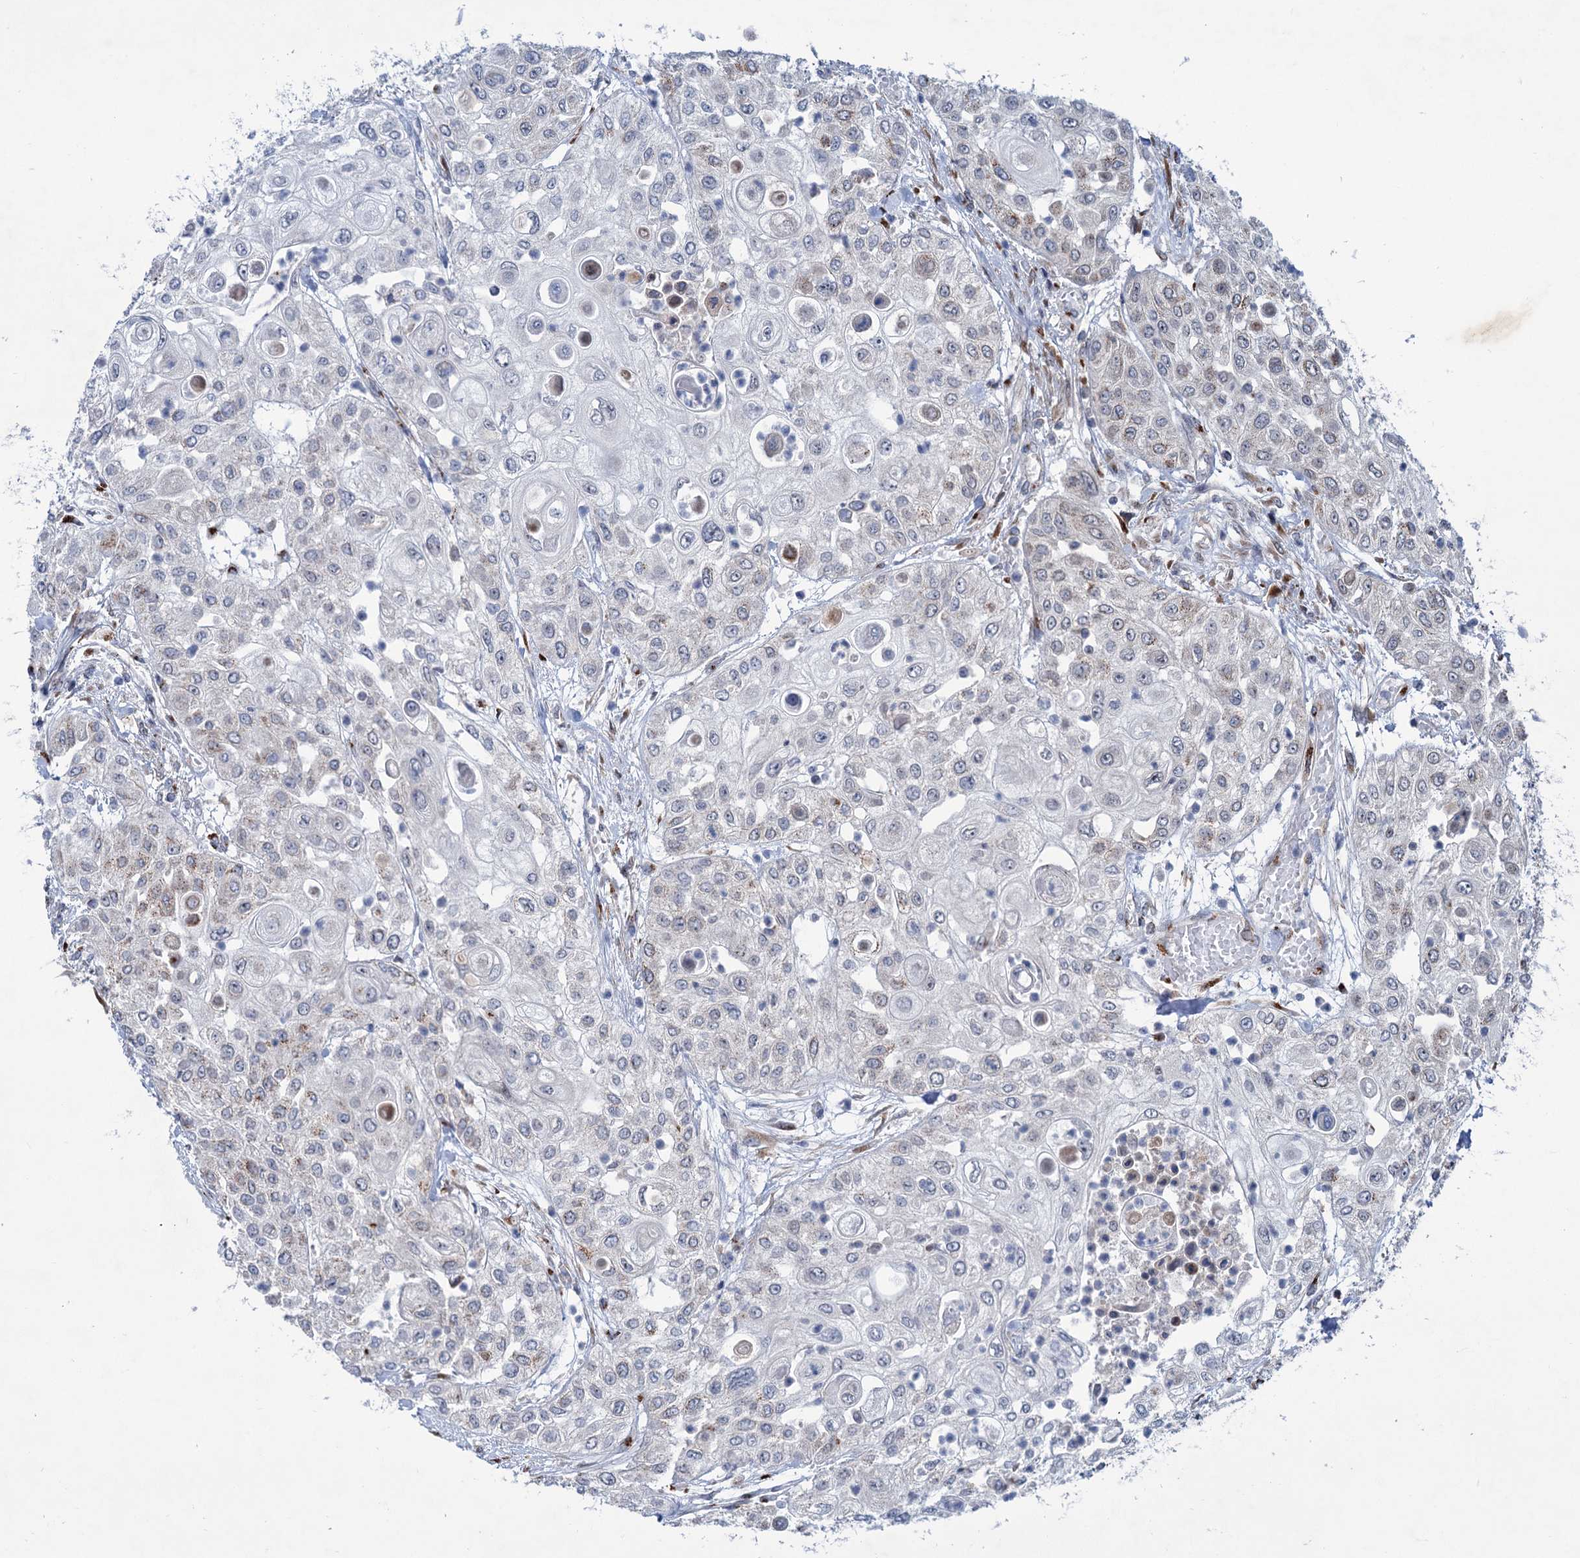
{"staining": {"intensity": "negative", "quantity": "none", "location": "none"}, "tissue": "urothelial cancer", "cell_type": "Tumor cells", "image_type": "cancer", "snomed": [{"axis": "morphology", "description": "Urothelial carcinoma, High grade"}, {"axis": "topography", "description": "Urinary bladder"}], "caption": "An image of human high-grade urothelial carcinoma is negative for staining in tumor cells.", "gene": "ELP4", "patient": {"sex": "female", "age": 79}}